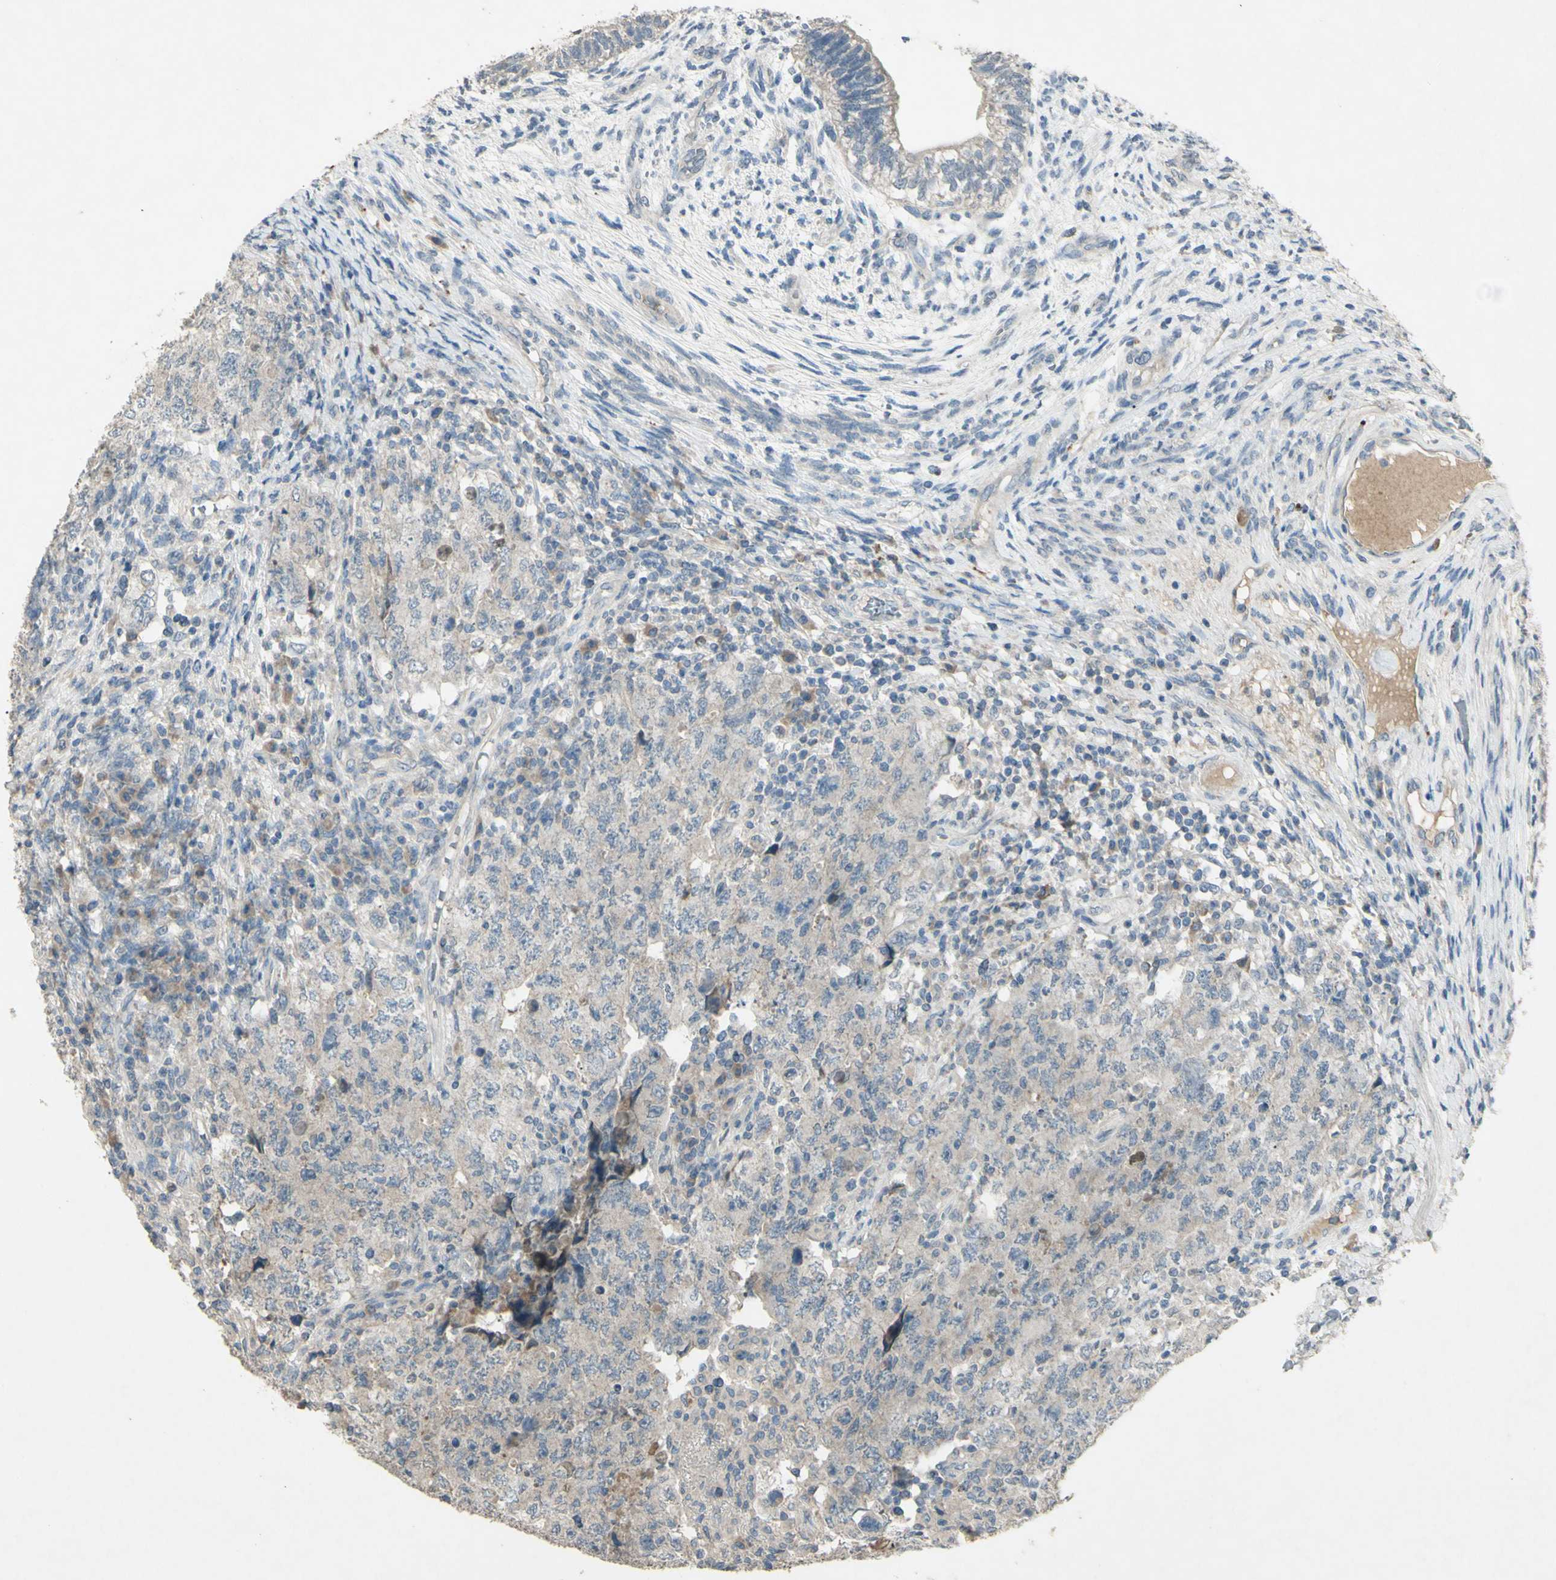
{"staining": {"intensity": "weak", "quantity": "25%-75%", "location": "cytoplasmic/membranous"}, "tissue": "testis cancer", "cell_type": "Tumor cells", "image_type": "cancer", "snomed": [{"axis": "morphology", "description": "Carcinoma, Embryonal, NOS"}, {"axis": "topography", "description": "Testis"}], "caption": "Protein staining exhibits weak cytoplasmic/membranous expression in about 25%-75% of tumor cells in embryonal carcinoma (testis).", "gene": "TIMM21", "patient": {"sex": "male", "age": 26}}